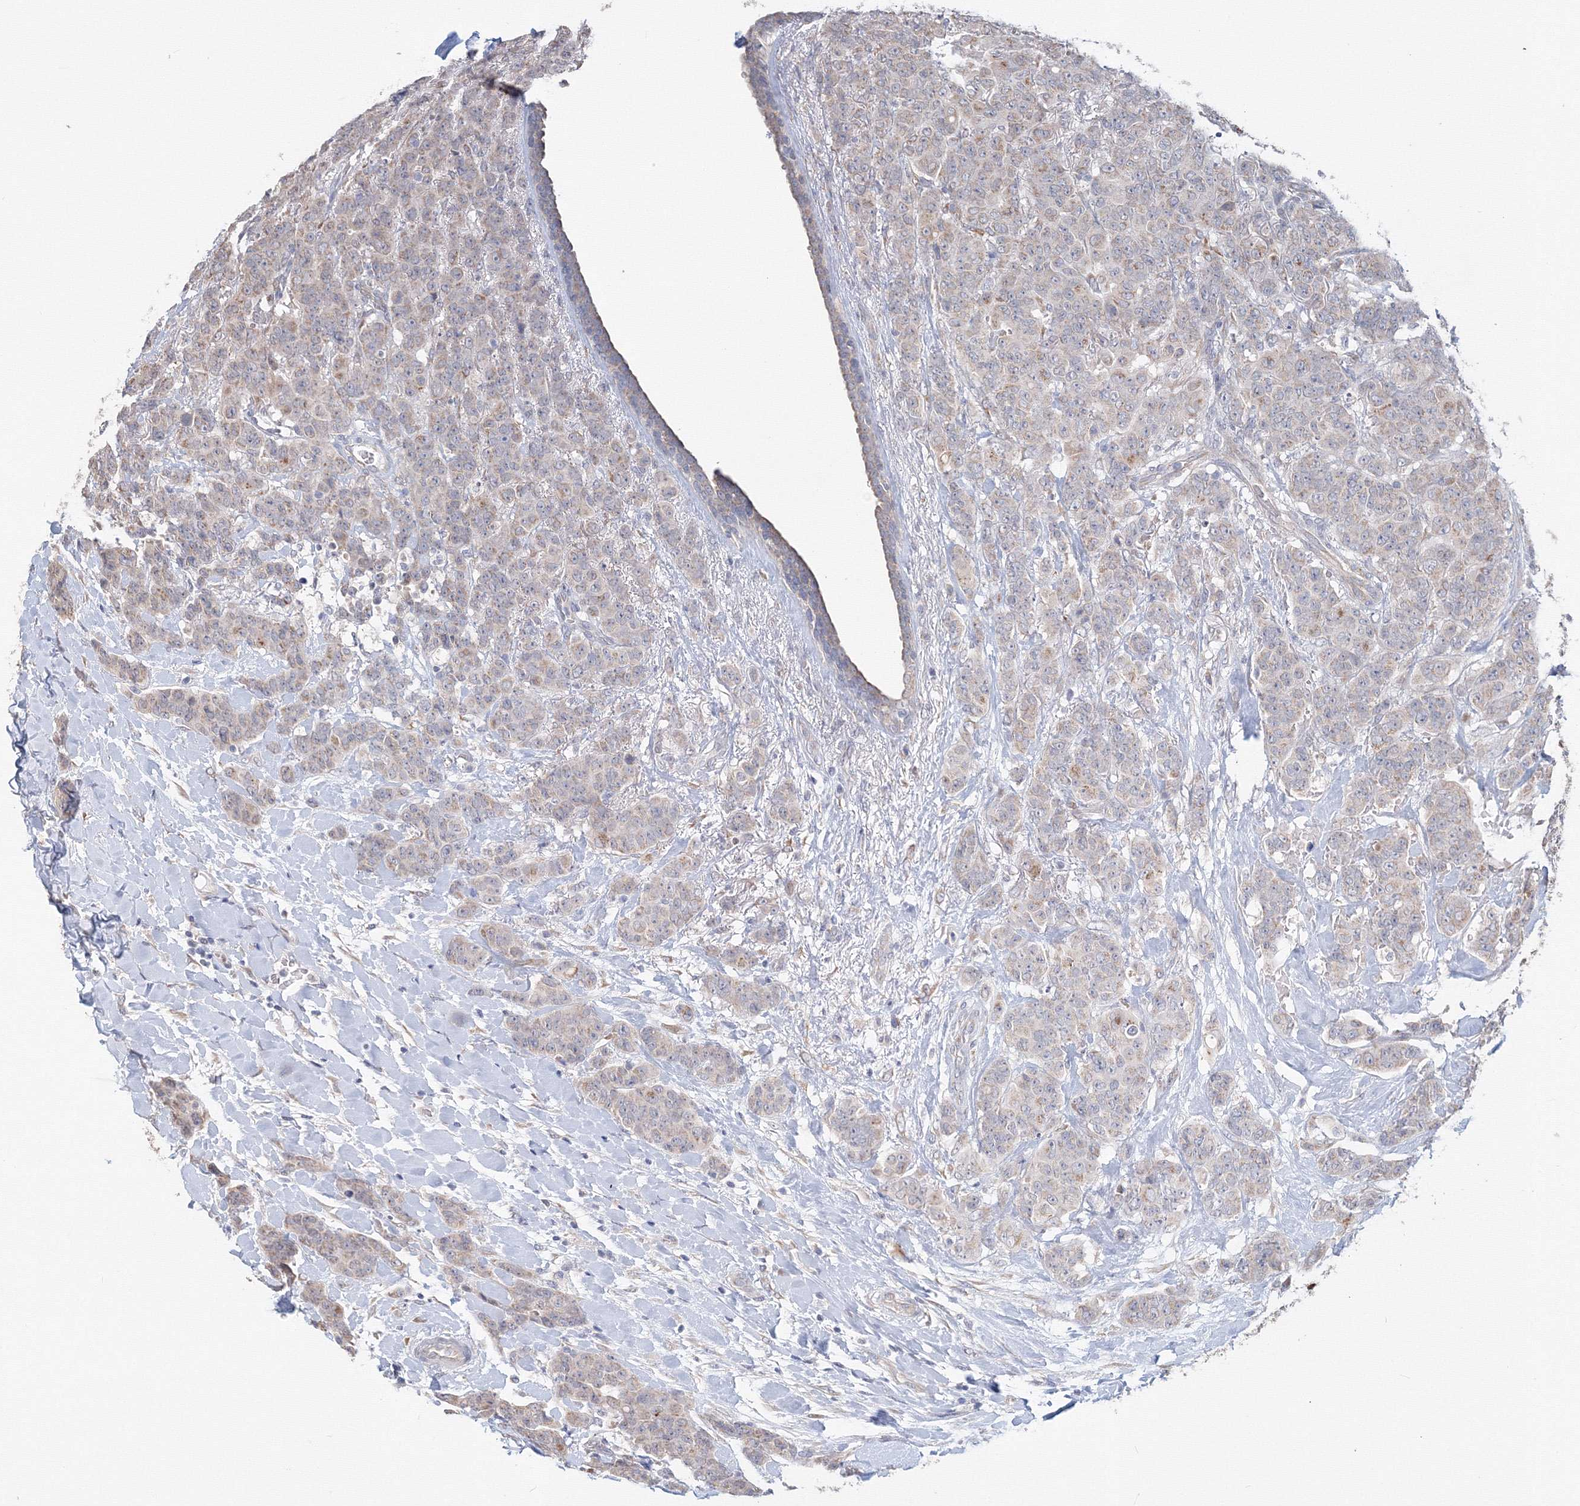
{"staining": {"intensity": "weak", "quantity": "<25%", "location": "cytoplasmic/membranous"}, "tissue": "breast cancer", "cell_type": "Tumor cells", "image_type": "cancer", "snomed": [{"axis": "morphology", "description": "Duct carcinoma"}, {"axis": "topography", "description": "Breast"}], "caption": "The IHC image has no significant positivity in tumor cells of breast intraductal carcinoma tissue. (DAB IHC with hematoxylin counter stain).", "gene": "DHRS12", "patient": {"sex": "female", "age": 40}}